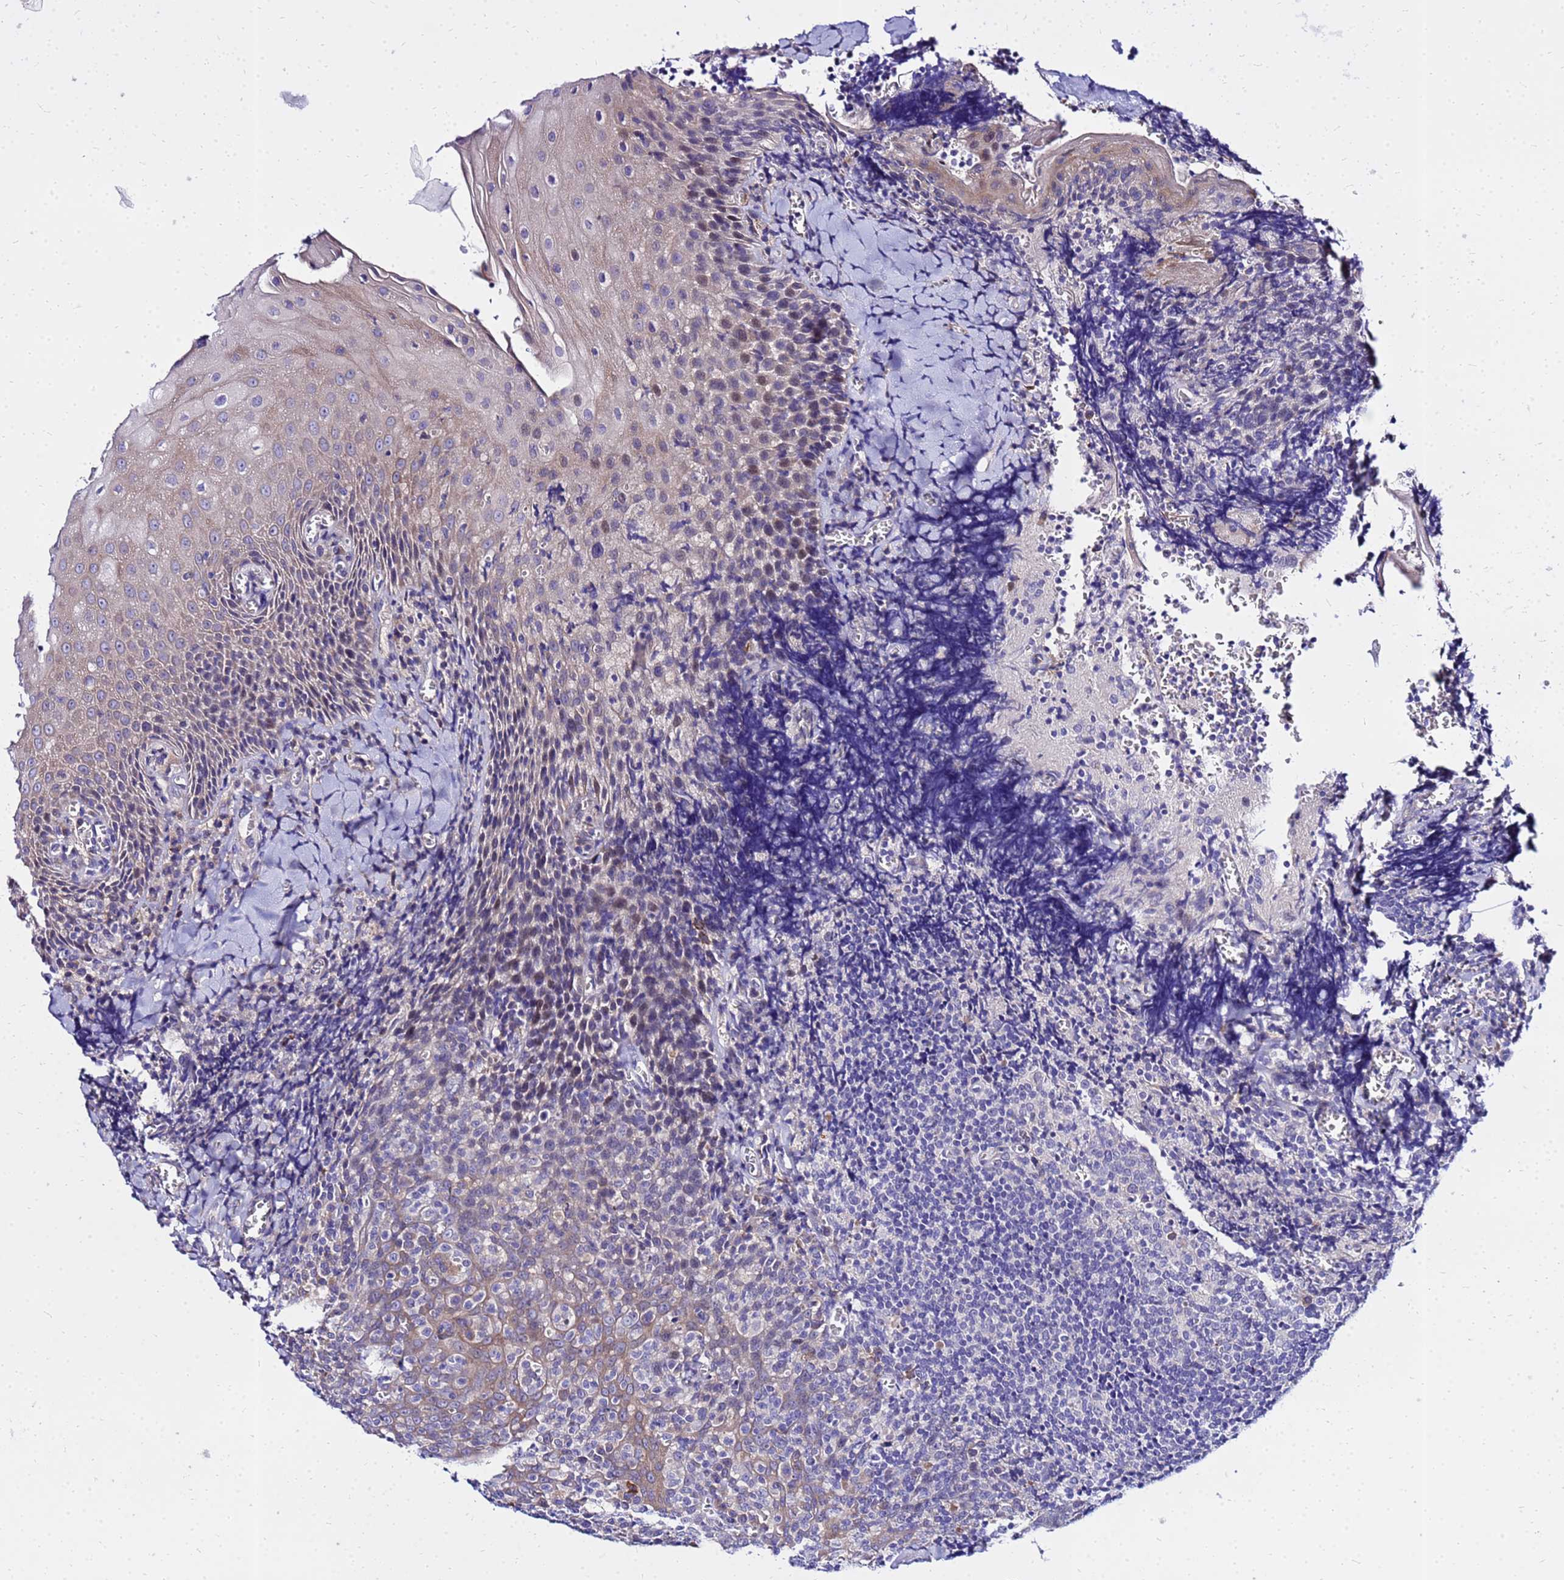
{"staining": {"intensity": "negative", "quantity": "none", "location": "none"}, "tissue": "tonsil", "cell_type": "Germinal center cells", "image_type": "normal", "snomed": [{"axis": "morphology", "description": "Normal tissue, NOS"}, {"axis": "topography", "description": "Tonsil"}], "caption": "Immunohistochemical staining of benign human tonsil shows no significant staining in germinal center cells. Nuclei are stained in blue.", "gene": "HERC5", "patient": {"sex": "male", "age": 27}}